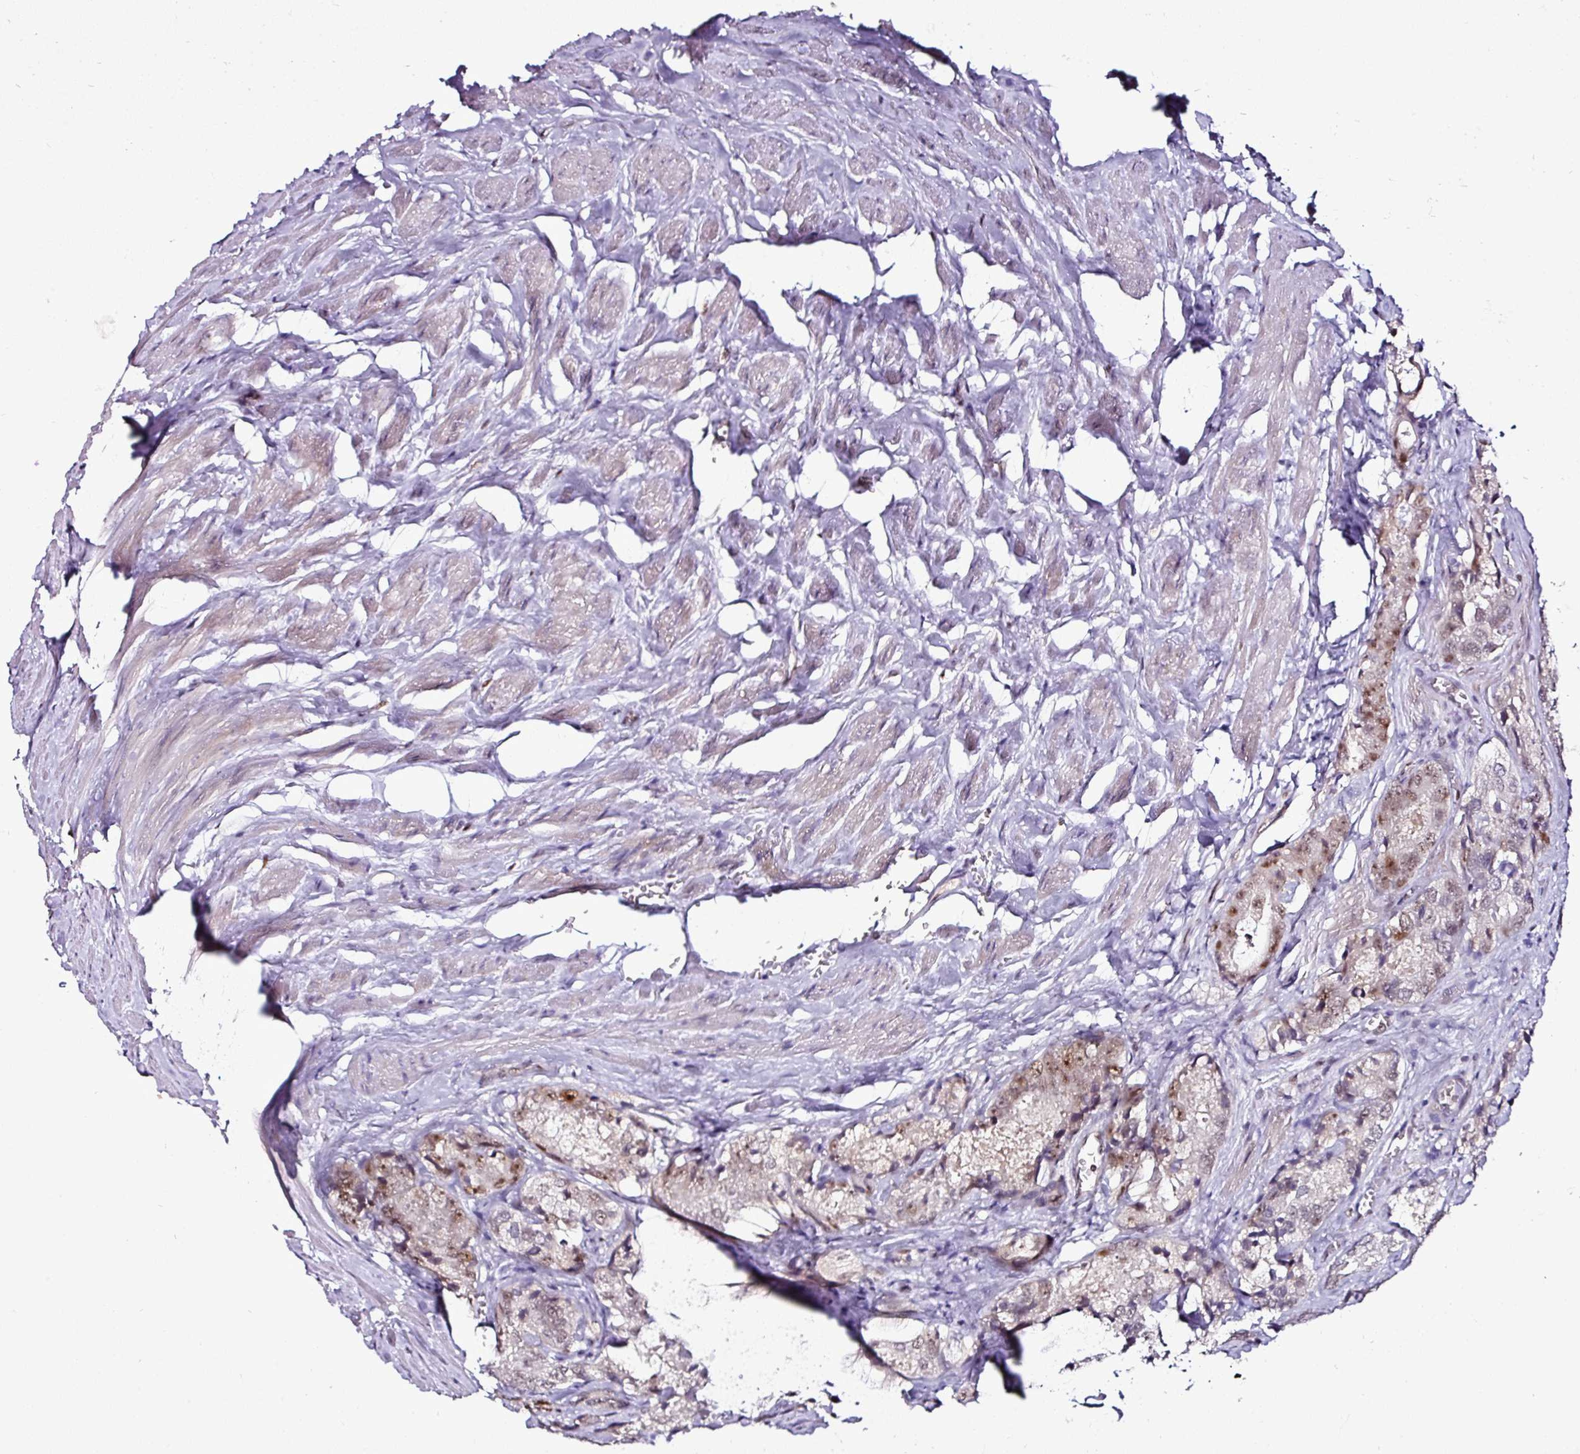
{"staining": {"intensity": "moderate", "quantity": "25%-75%", "location": "nuclear"}, "tissue": "prostate cancer", "cell_type": "Tumor cells", "image_type": "cancer", "snomed": [{"axis": "morphology", "description": "Adenocarcinoma, Low grade"}, {"axis": "topography", "description": "Prostate"}], "caption": "Protein analysis of prostate cancer (low-grade adenocarcinoma) tissue shows moderate nuclear positivity in approximately 25%-75% of tumor cells.", "gene": "KLF16", "patient": {"sex": "male", "age": 68}}